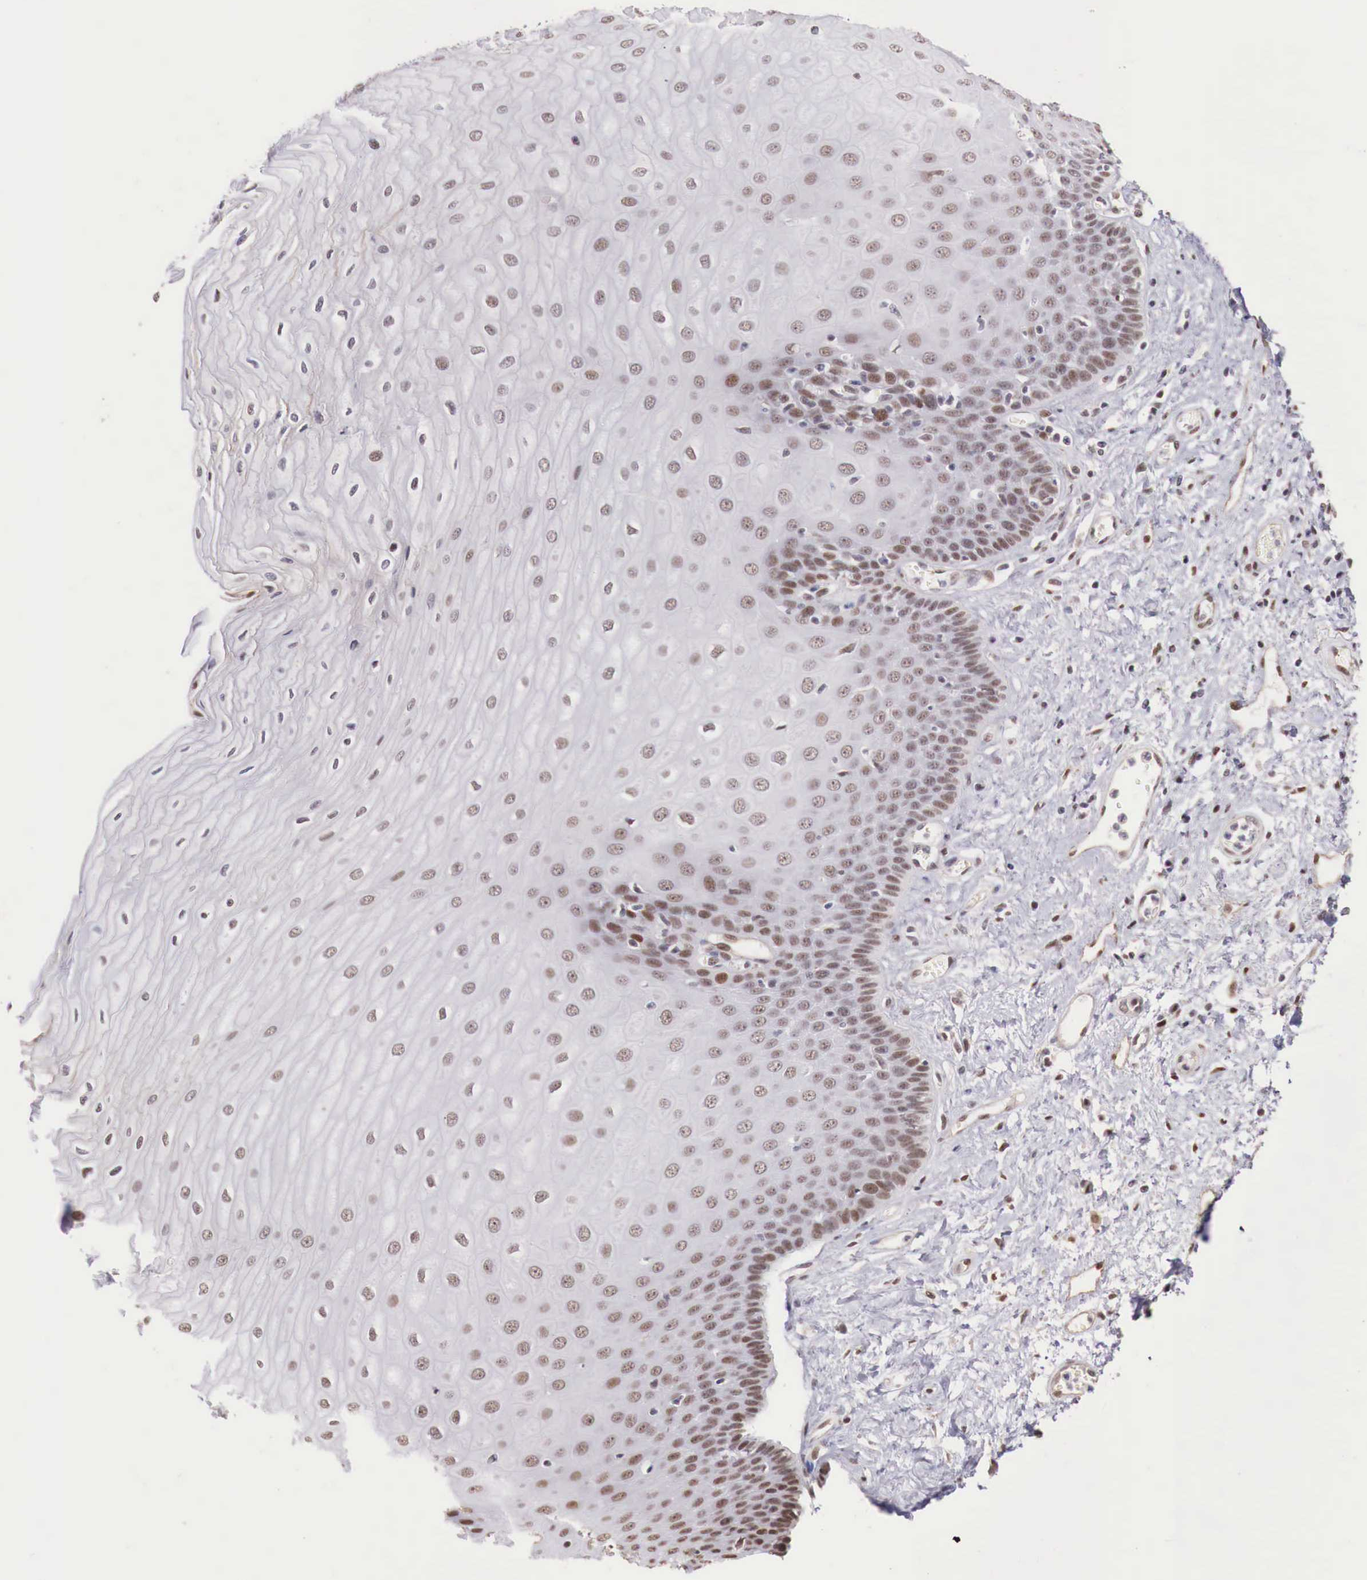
{"staining": {"intensity": "weak", "quantity": "25%-75%", "location": "nuclear"}, "tissue": "esophagus", "cell_type": "Squamous epithelial cells", "image_type": "normal", "snomed": [{"axis": "morphology", "description": "Normal tissue, NOS"}, {"axis": "topography", "description": "Esophagus"}], "caption": "Weak nuclear positivity is appreciated in approximately 25%-75% of squamous epithelial cells in benign esophagus.", "gene": "FOXP2", "patient": {"sex": "male", "age": 65}}